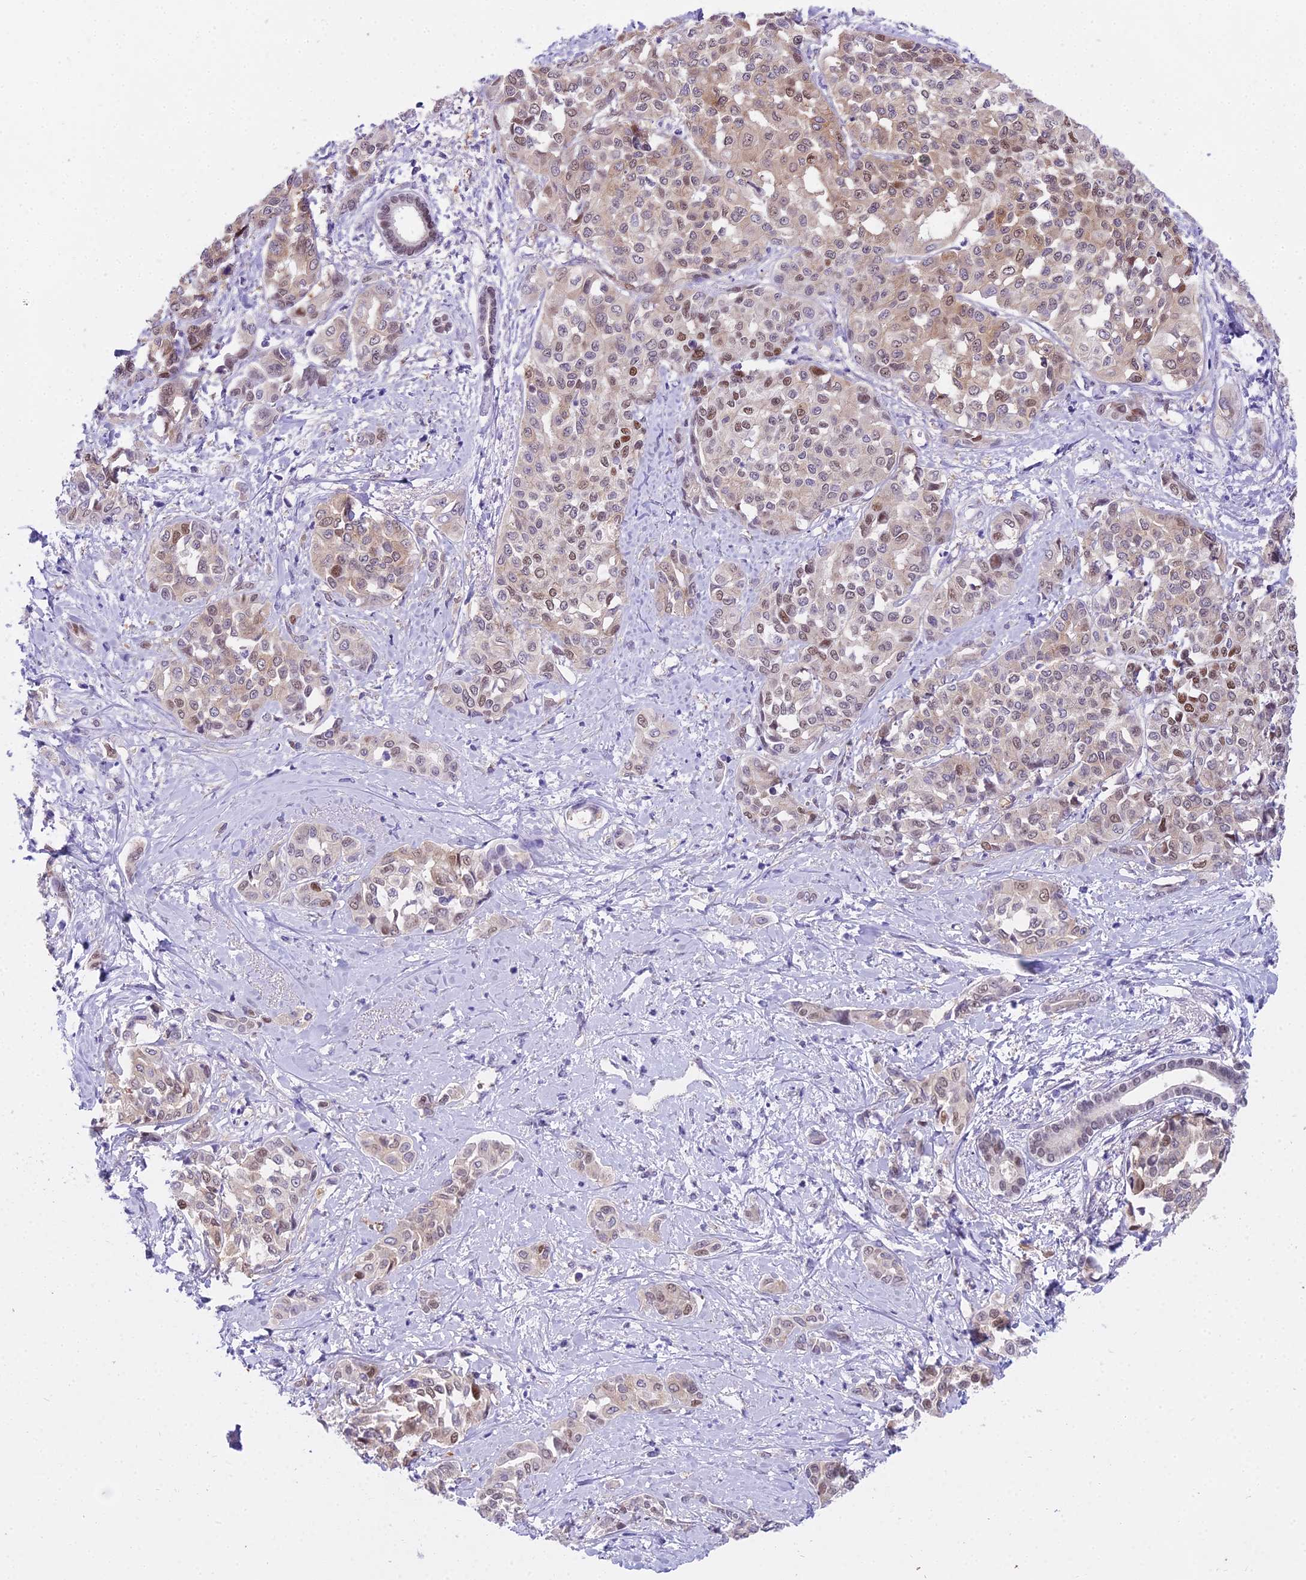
{"staining": {"intensity": "weak", "quantity": "25%-75%", "location": "nuclear"}, "tissue": "liver cancer", "cell_type": "Tumor cells", "image_type": "cancer", "snomed": [{"axis": "morphology", "description": "Cholangiocarcinoma"}, {"axis": "topography", "description": "Liver"}], "caption": "A brown stain labels weak nuclear expression of a protein in liver cancer tumor cells.", "gene": "MAT2A", "patient": {"sex": "female", "age": 77}}